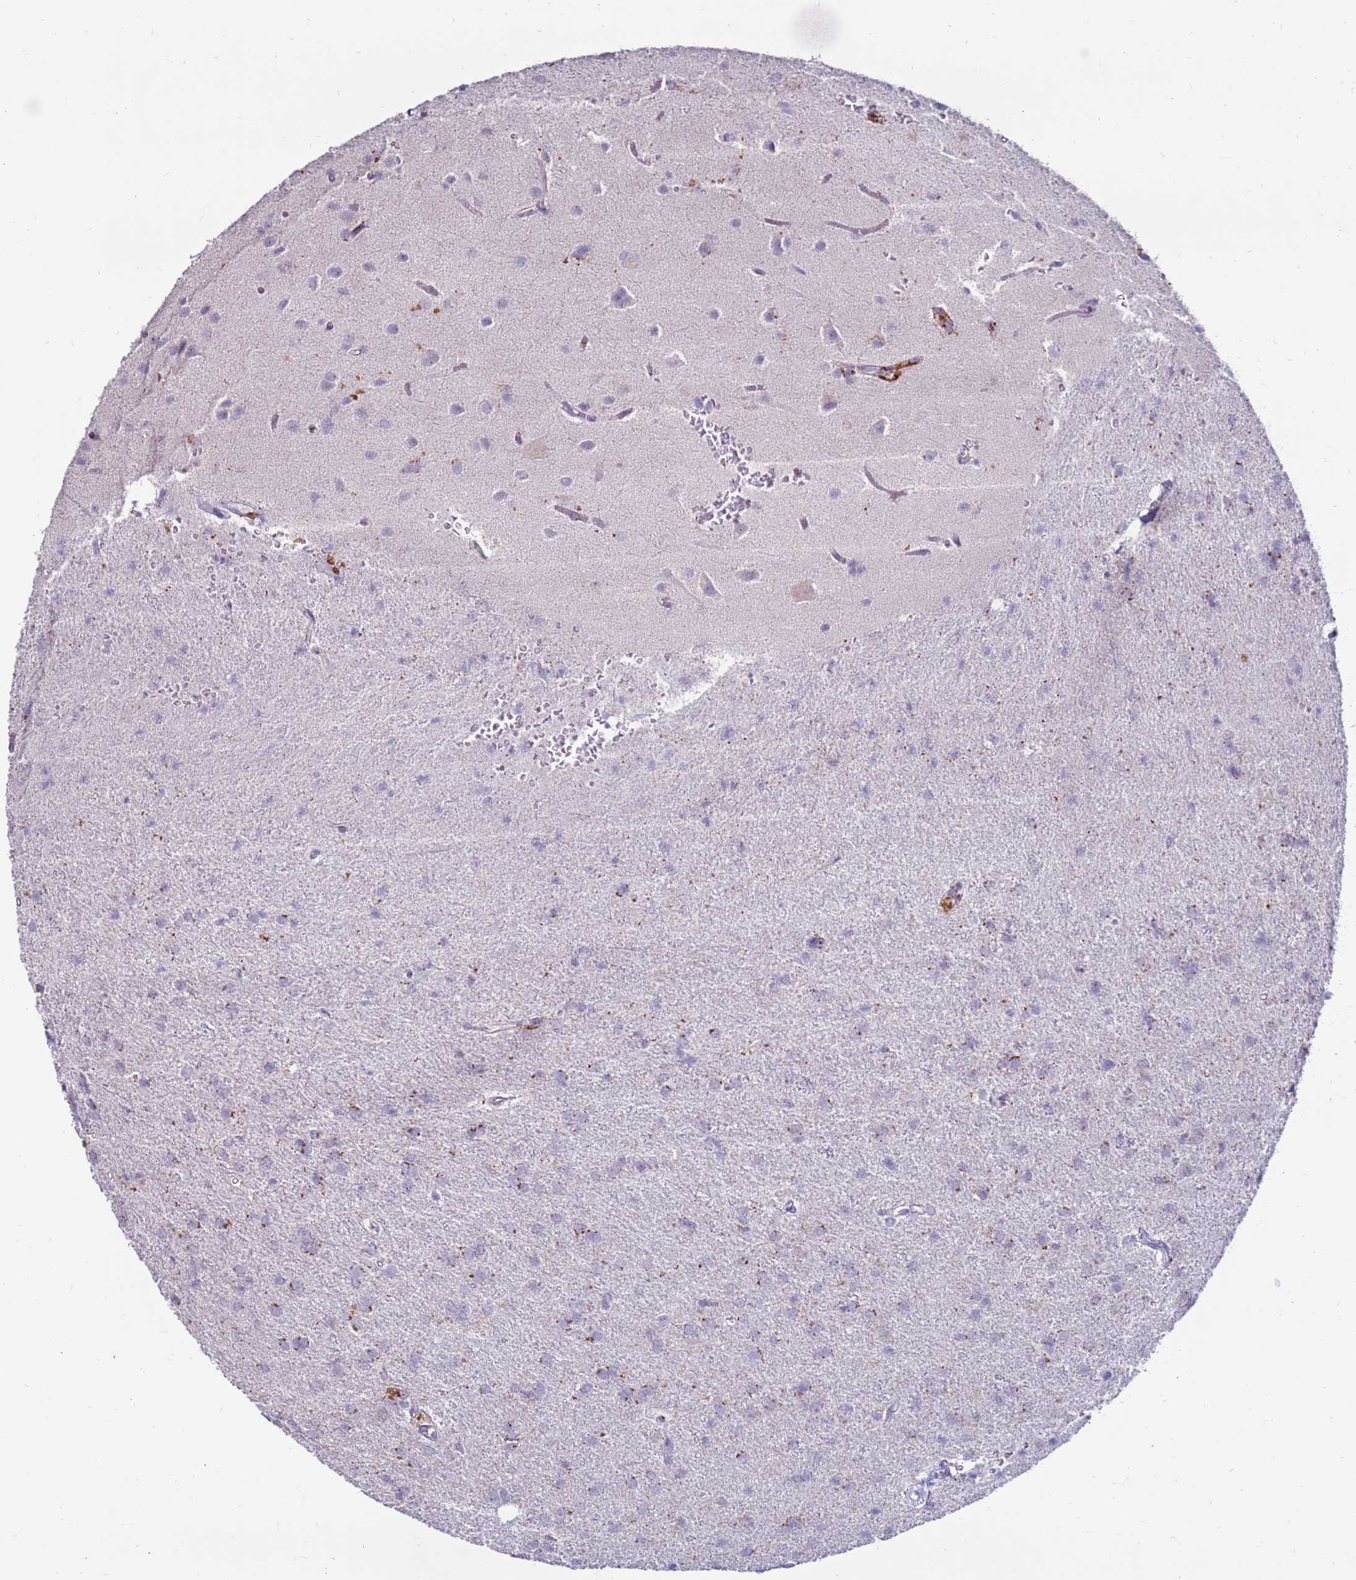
{"staining": {"intensity": "negative", "quantity": "none", "location": "none"}, "tissue": "glioma", "cell_type": "Tumor cells", "image_type": "cancer", "snomed": [{"axis": "morphology", "description": "Glioma, malignant, High grade"}, {"axis": "topography", "description": "Brain"}], "caption": "IHC of human glioma displays no positivity in tumor cells.", "gene": "CLEC4M", "patient": {"sex": "female", "age": 50}}